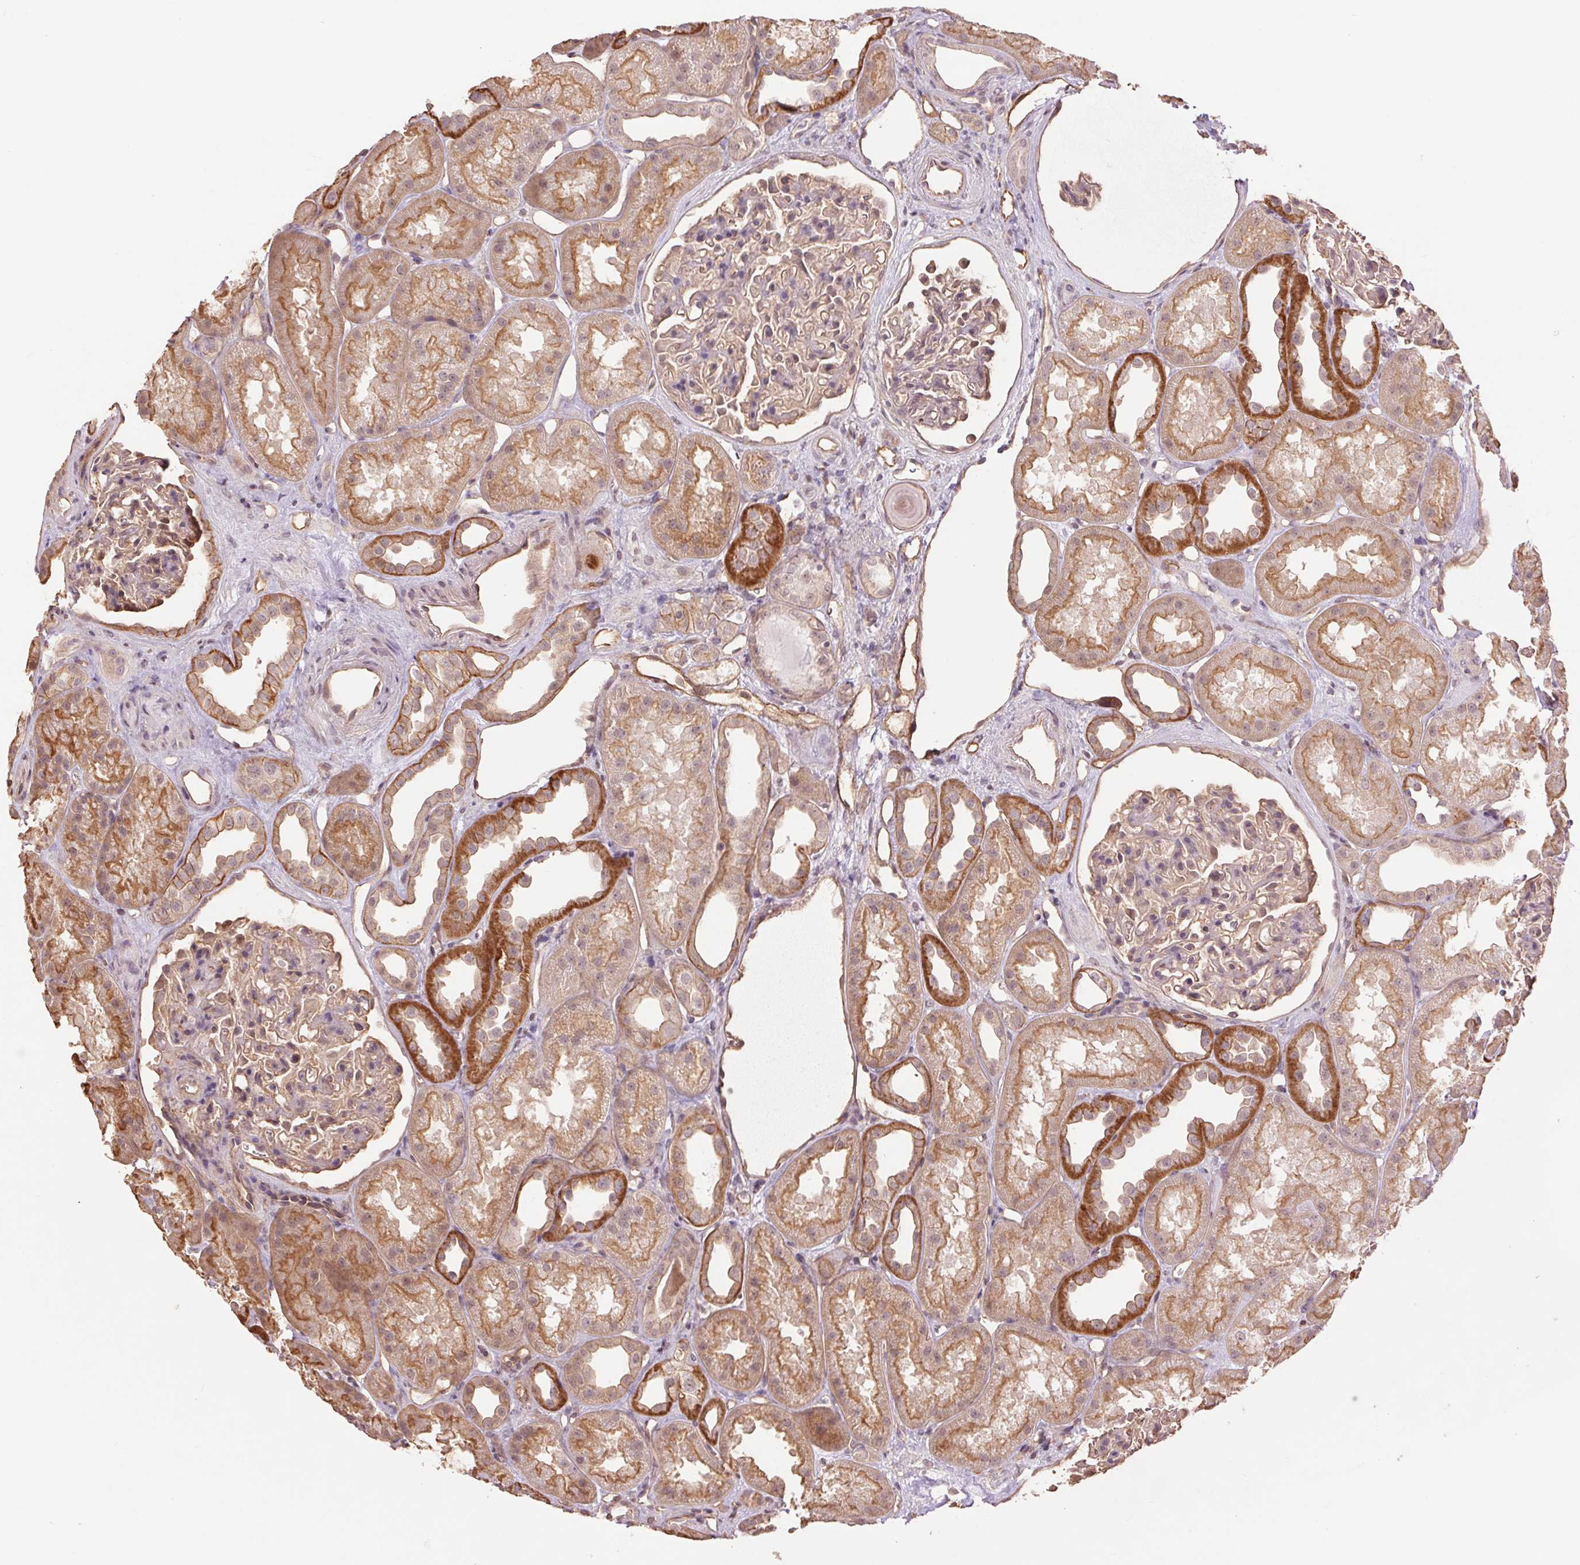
{"staining": {"intensity": "weak", "quantity": "25%-75%", "location": "cytoplasmic/membranous"}, "tissue": "kidney", "cell_type": "Cells in glomeruli", "image_type": "normal", "snomed": [{"axis": "morphology", "description": "Normal tissue, NOS"}, {"axis": "topography", "description": "Kidney"}], "caption": "IHC image of benign kidney: kidney stained using IHC demonstrates low levels of weak protein expression localized specifically in the cytoplasmic/membranous of cells in glomeruli, appearing as a cytoplasmic/membranous brown color.", "gene": "PALM", "patient": {"sex": "male", "age": 61}}